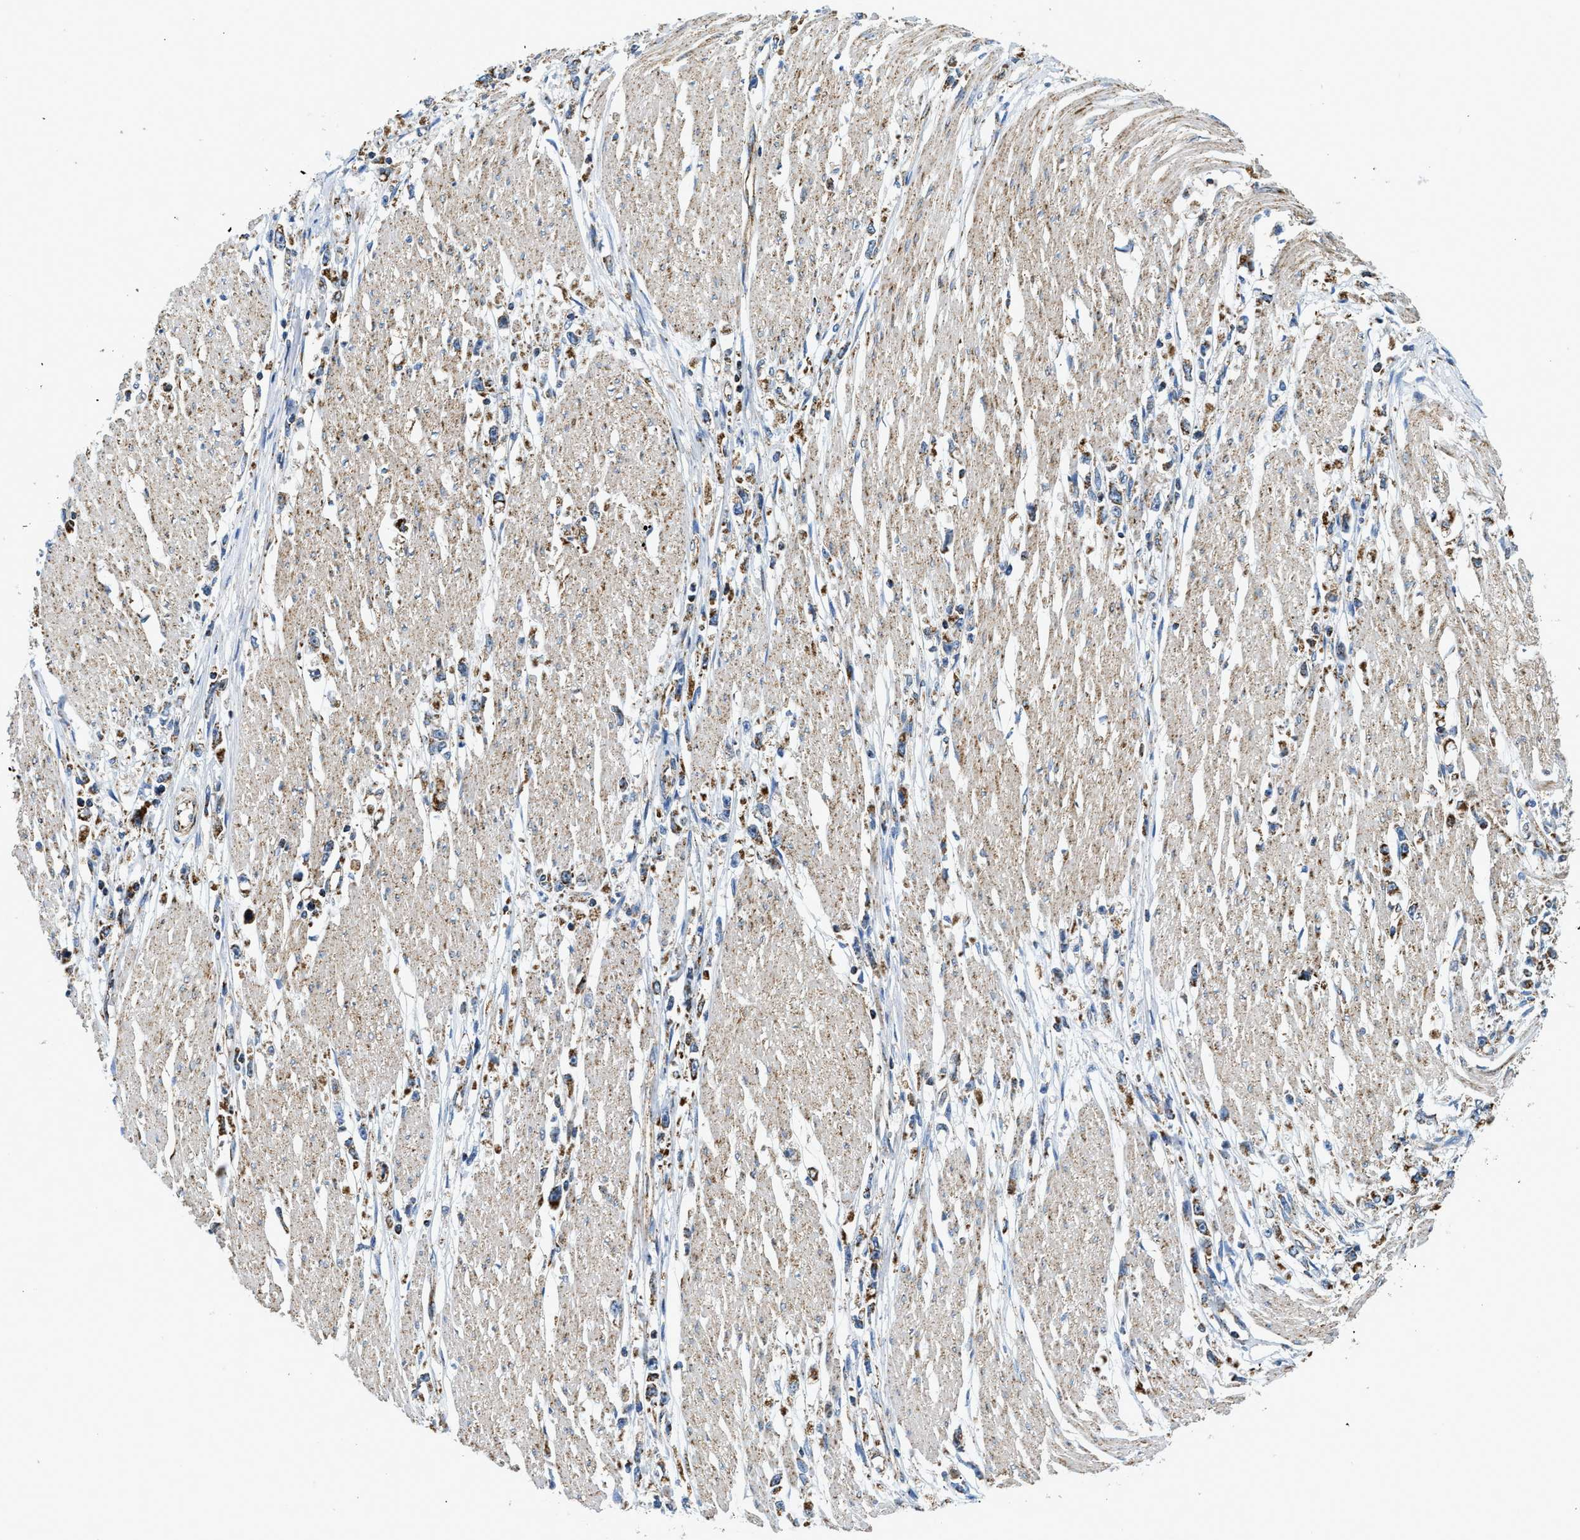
{"staining": {"intensity": "moderate", "quantity": "25%-75%", "location": "cytoplasmic/membranous"}, "tissue": "stomach cancer", "cell_type": "Tumor cells", "image_type": "cancer", "snomed": [{"axis": "morphology", "description": "Adenocarcinoma, NOS"}, {"axis": "topography", "description": "Stomach"}], "caption": "A micrograph of stomach cancer stained for a protein reveals moderate cytoplasmic/membranous brown staining in tumor cells. The staining was performed using DAB (3,3'-diaminobenzidine) to visualize the protein expression in brown, while the nuclei were stained in blue with hematoxylin (Magnification: 20x).", "gene": "STK33", "patient": {"sex": "female", "age": 59}}